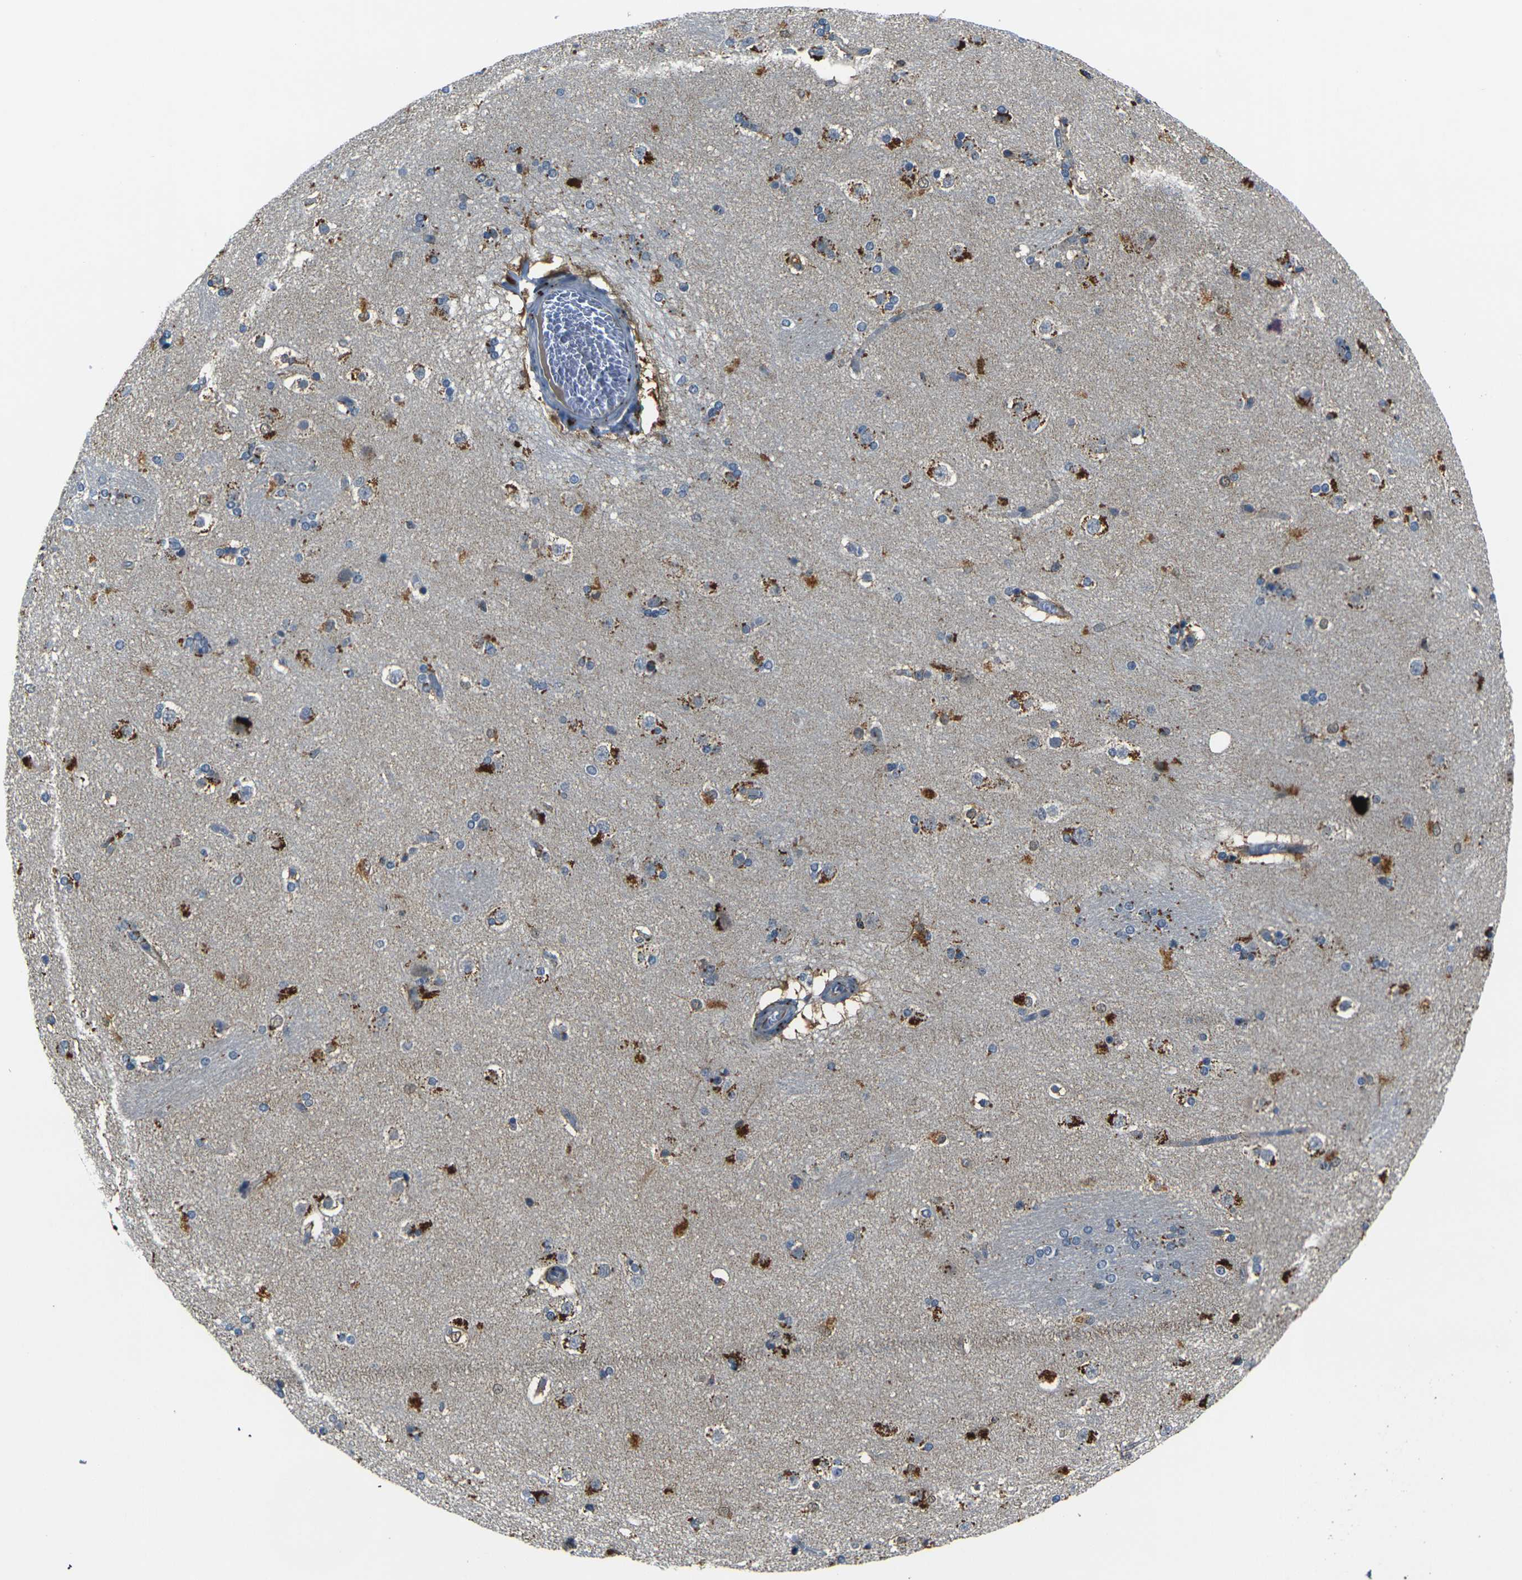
{"staining": {"intensity": "moderate", "quantity": "25%-75%", "location": "cytoplasmic/membranous"}, "tissue": "caudate", "cell_type": "Glial cells", "image_type": "normal", "snomed": [{"axis": "morphology", "description": "Normal tissue, NOS"}, {"axis": "topography", "description": "Lateral ventricle wall"}], "caption": "Benign caudate exhibits moderate cytoplasmic/membranous expression in approximately 25%-75% of glial cells.", "gene": "PIGL", "patient": {"sex": "female", "age": 19}}